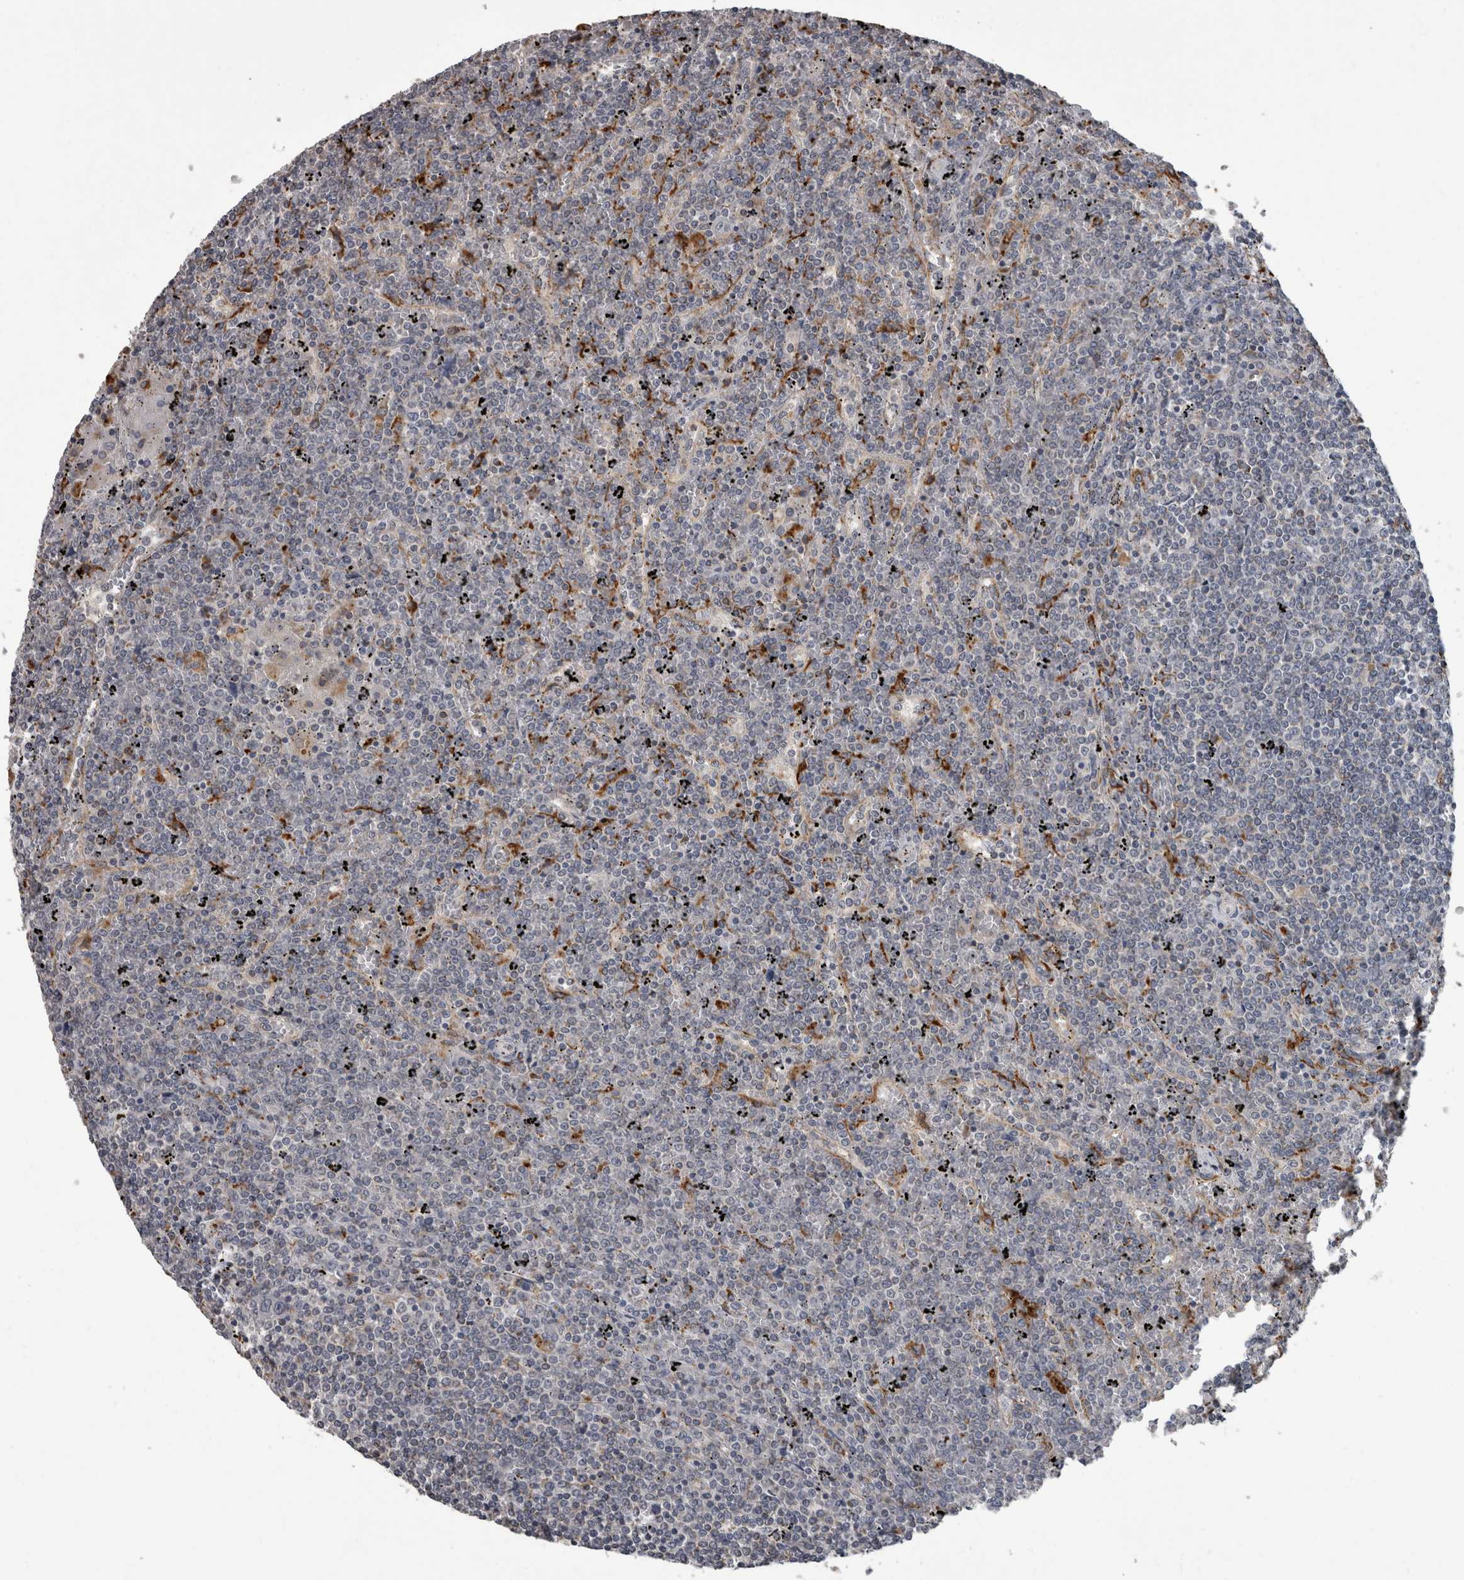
{"staining": {"intensity": "negative", "quantity": "none", "location": "none"}, "tissue": "lymphoma", "cell_type": "Tumor cells", "image_type": "cancer", "snomed": [{"axis": "morphology", "description": "Malignant lymphoma, non-Hodgkin's type, Low grade"}, {"axis": "topography", "description": "Spleen"}], "caption": "This is an IHC histopathology image of lymphoma. There is no staining in tumor cells.", "gene": "NAAA", "patient": {"sex": "female", "age": 19}}